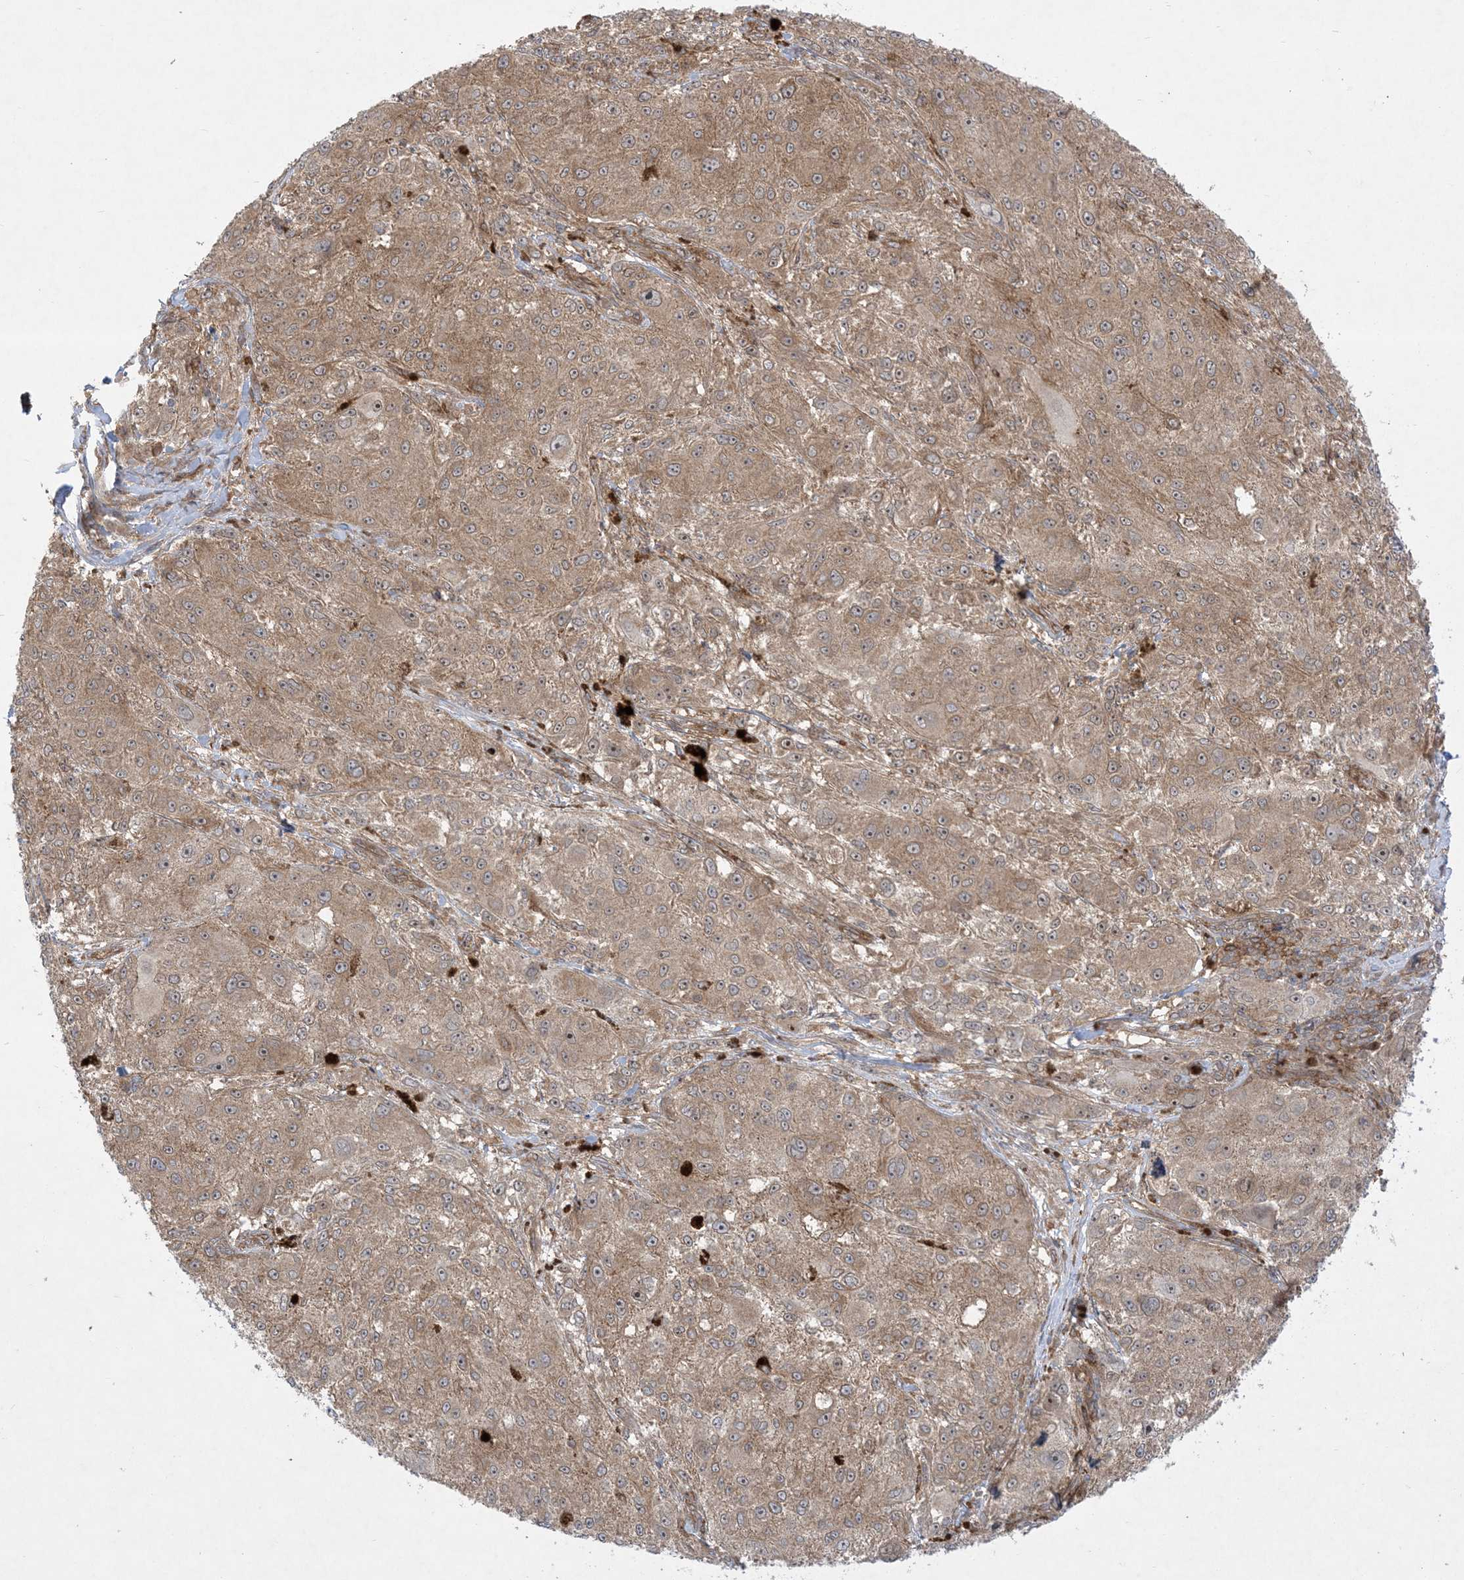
{"staining": {"intensity": "weak", "quantity": ">75%", "location": "cytoplasmic/membranous,nuclear"}, "tissue": "melanoma", "cell_type": "Tumor cells", "image_type": "cancer", "snomed": [{"axis": "morphology", "description": "Necrosis, NOS"}, {"axis": "morphology", "description": "Malignant melanoma, NOS"}, {"axis": "topography", "description": "Skin"}], "caption": "IHC (DAB) staining of human malignant melanoma shows weak cytoplasmic/membranous and nuclear protein positivity in approximately >75% of tumor cells.", "gene": "SOGA3", "patient": {"sex": "female", "age": 87}}